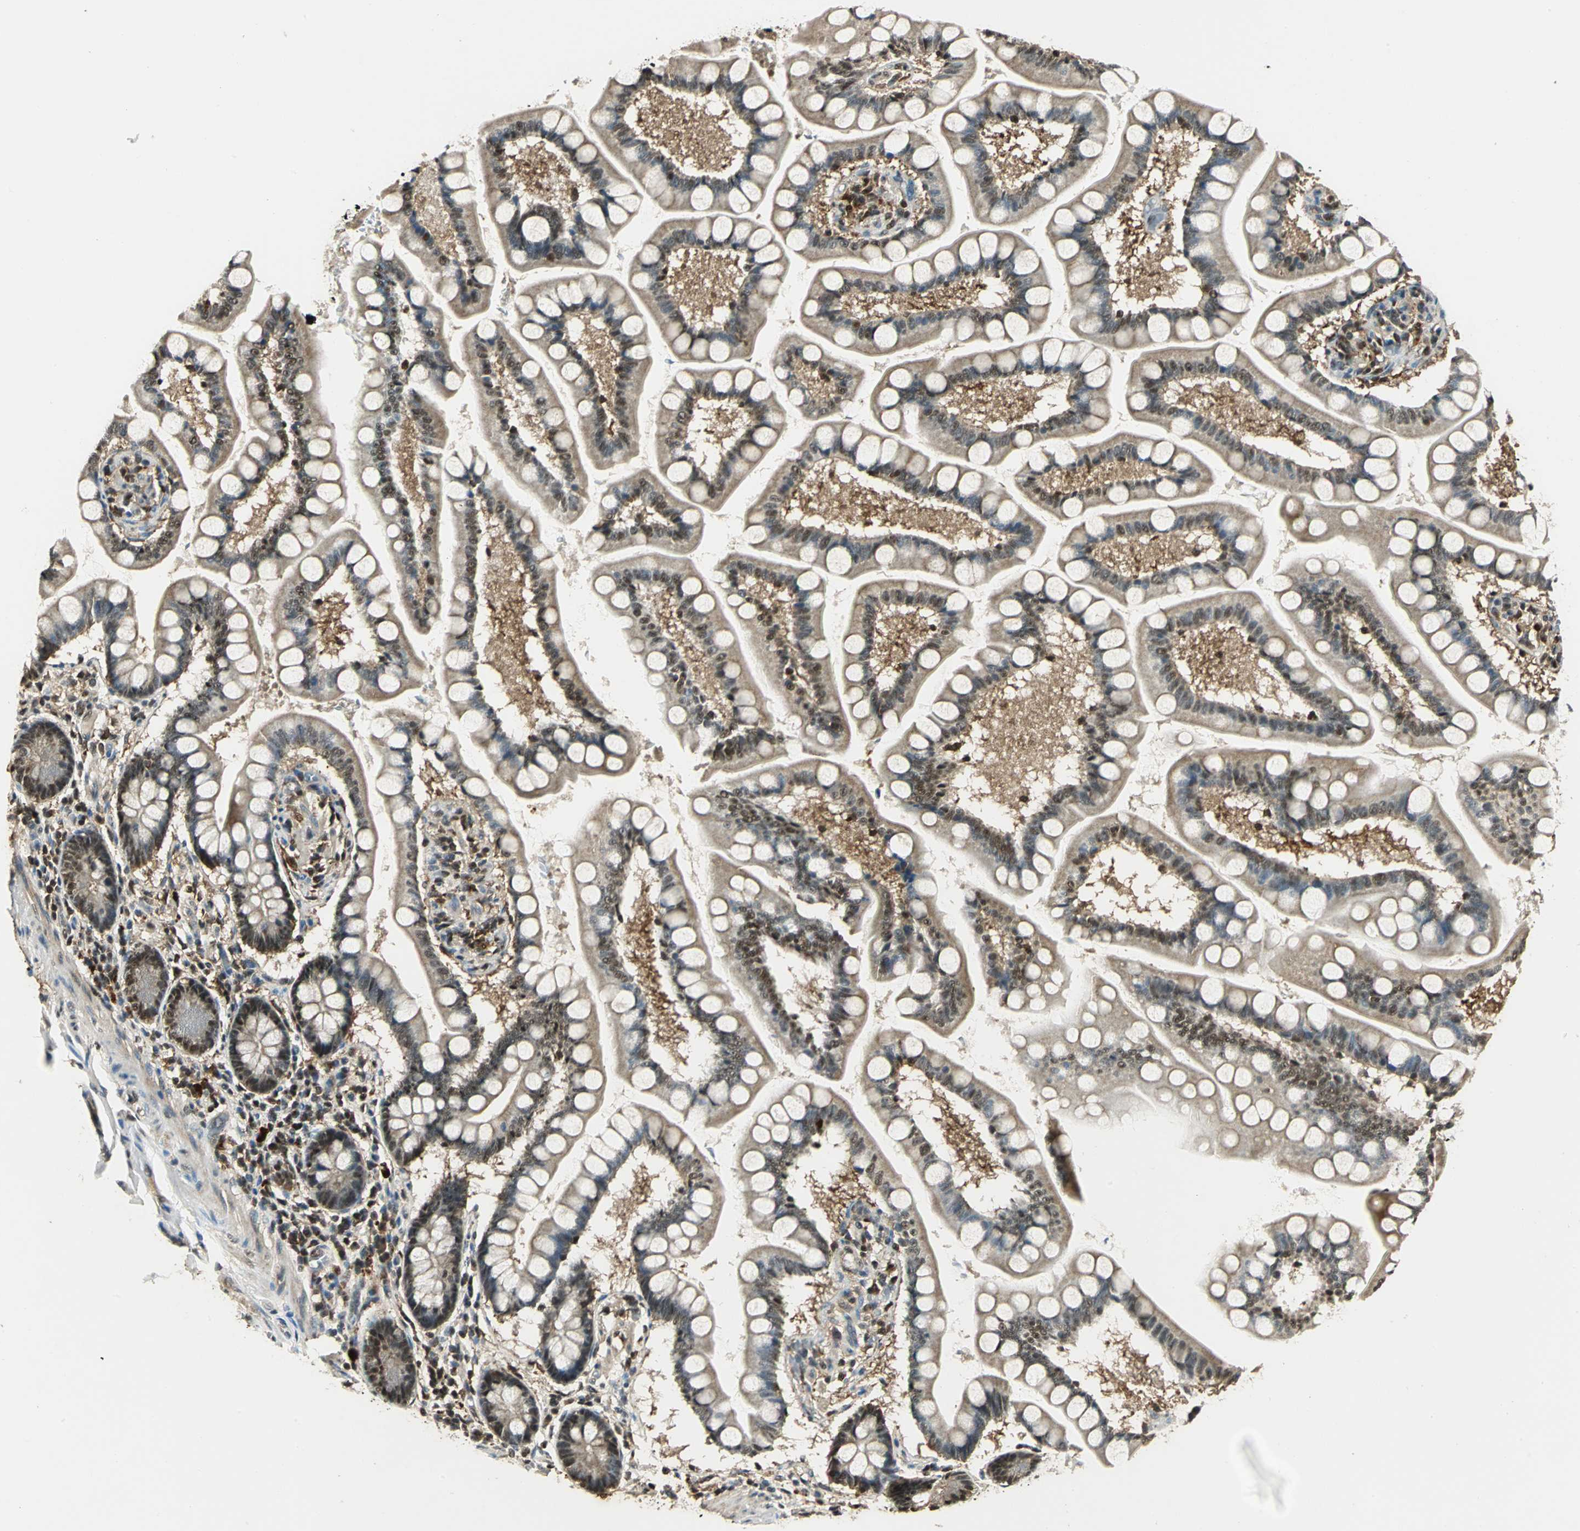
{"staining": {"intensity": "moderate", "quantity": ">75%", "location": "cytoplasmic/membranous,nuclear"}, "tissue": "small intestine", "cell_type": "Glandular cells", "image_type": "normal", "snomed": [{"axis": "morphology", "description": "Normal tissue, NOS"}, {"axis": "topography", "description": "Small intestine"}], "caption": "About >75% of glandular cells in unremarkable human small intestine display moderate cytoplasmic/membranous,nuclear protein expression as visualized by brown immunohistochemical staining.", "gene": "PPP1R13L", "patient": {"sex": "male", "age": 41}}